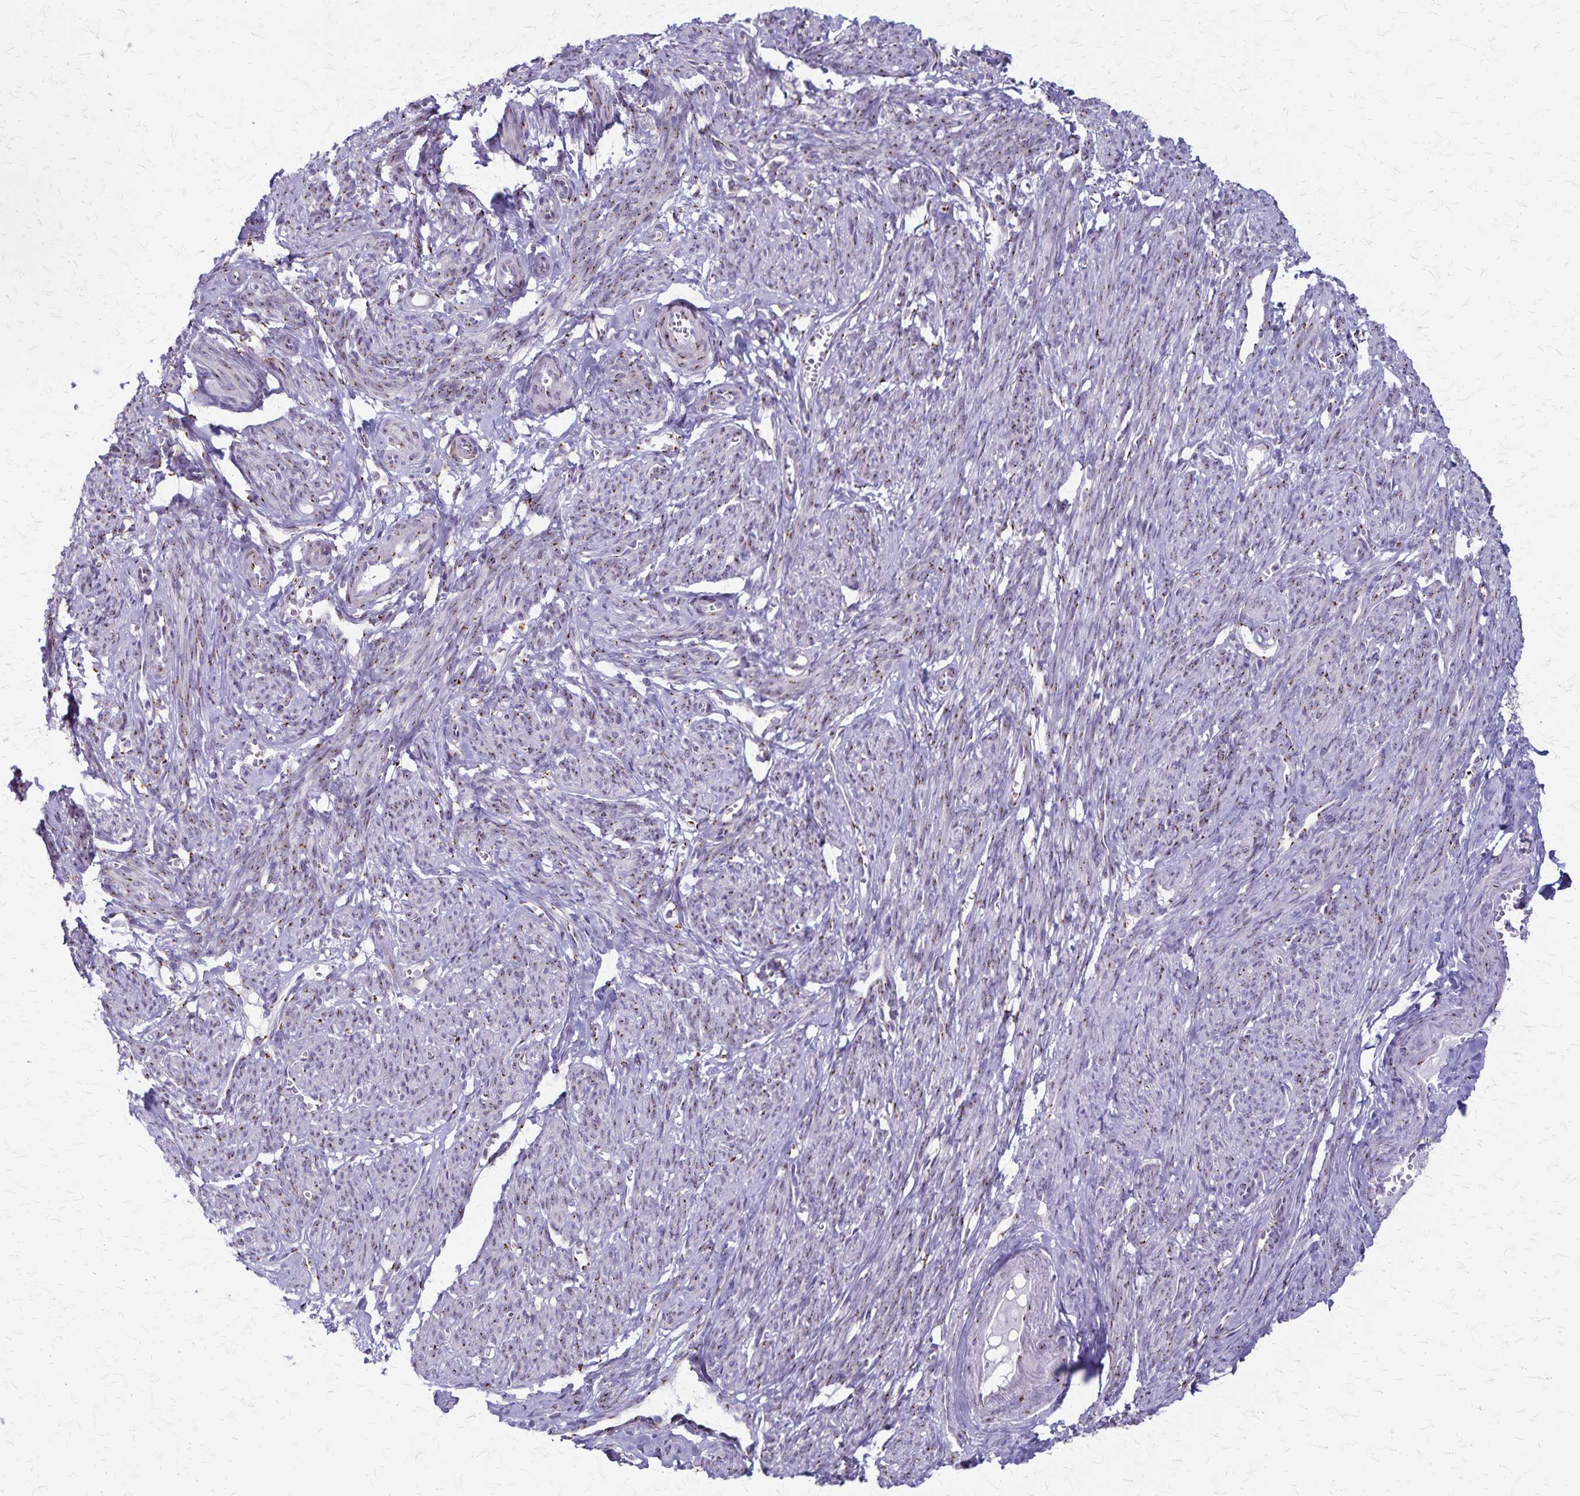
{"staining": {"intensity": "negative", "quantity": "none", "location": "none"}, "tissue": "smooth muscle", "cell_type": "Smooth muscle cells", "image_type": "normal", "snomed": [{"axis": "morphology", "description": "Normal tissue, NOS"}, {"axis": "topography", "description": "Smooth muscle"}], "caption": "Protein analysis of normal smooth muscle displays no significant positivity in smooth muscle cells. Nuclei are stained in blue.", "gene": "MCFD2", "patient": {"sex": "female", "age": 65}}